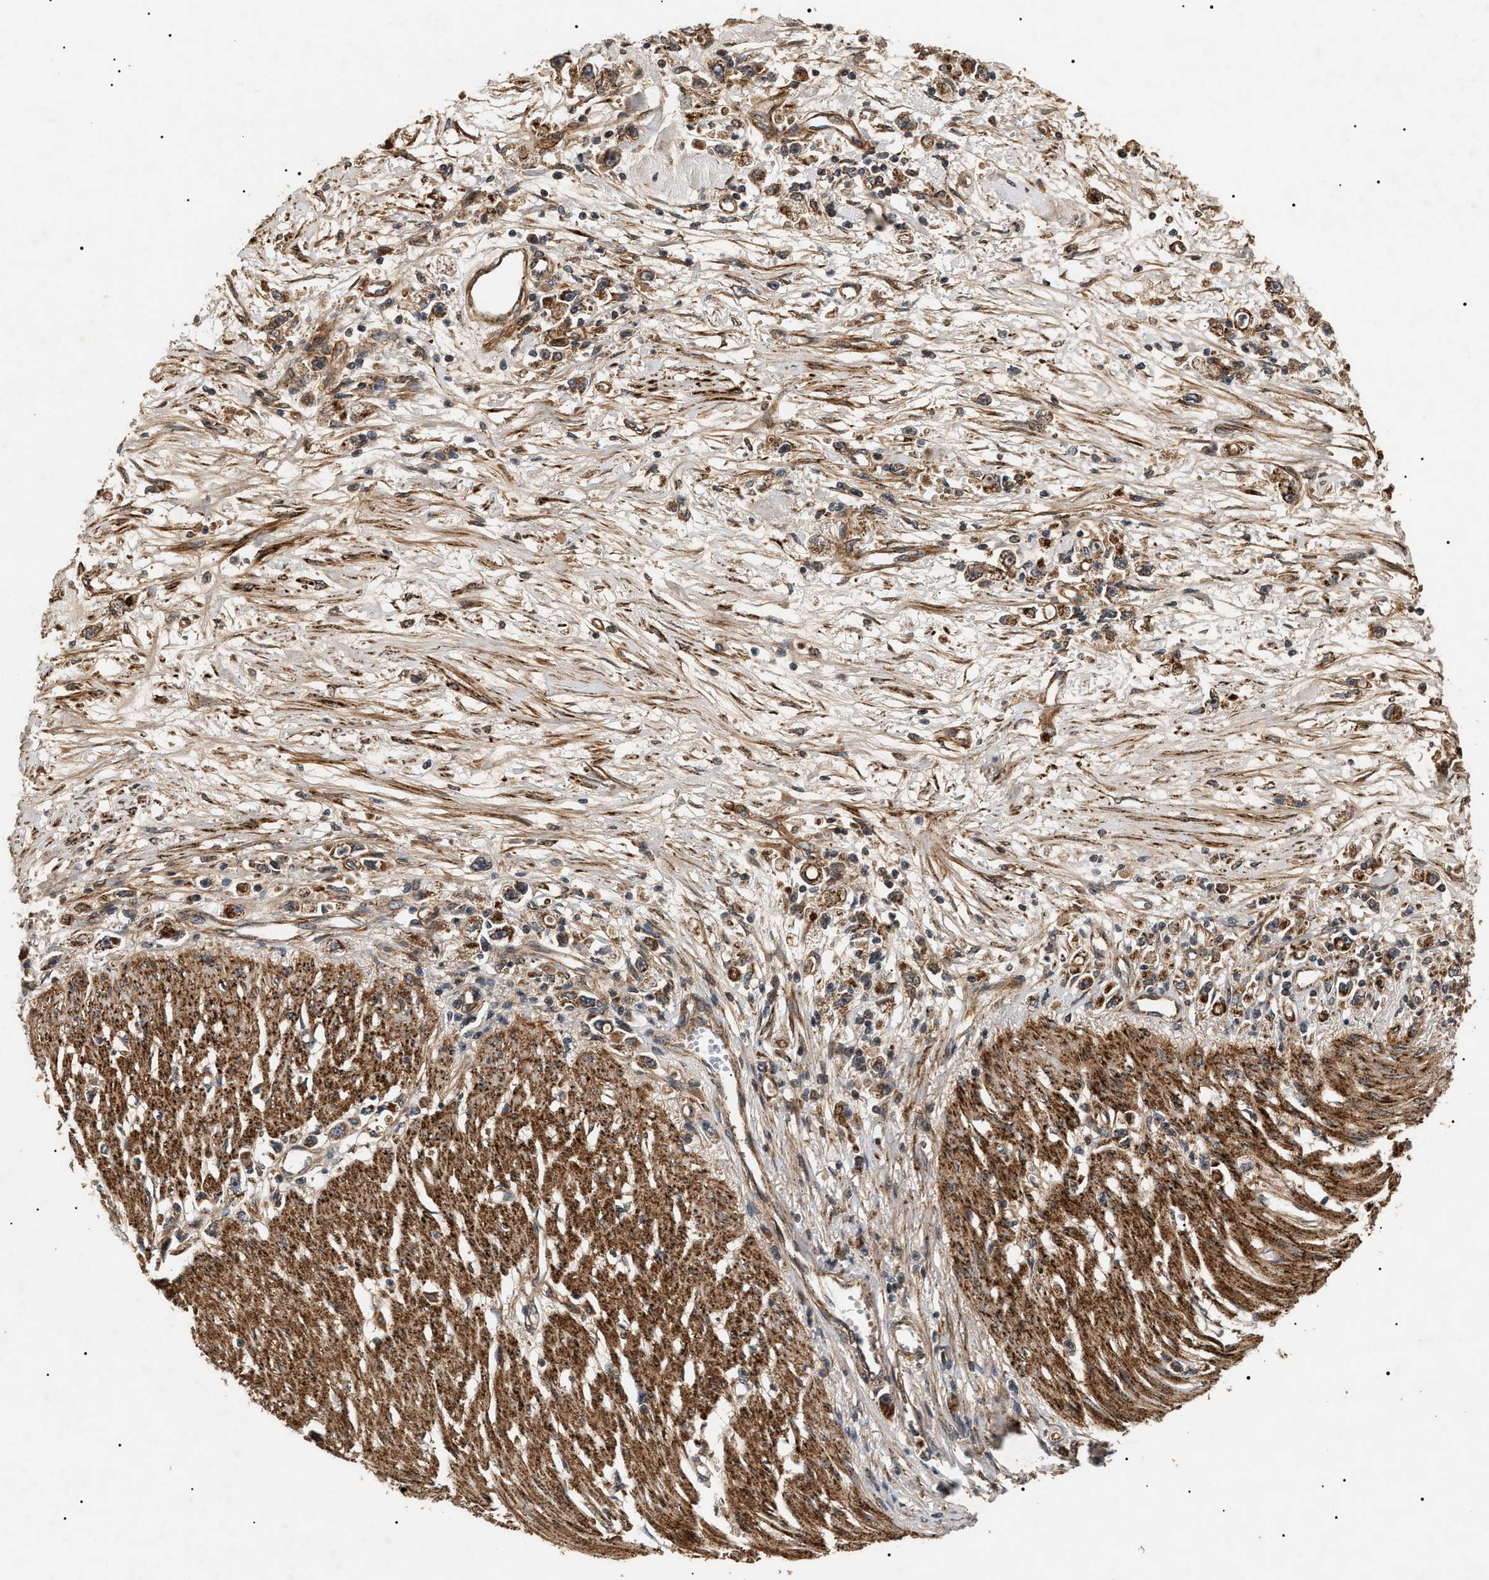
{"staining": {"intensity": "moderate", "quantity": ">75%", "location": "cytoplasmic/membranous"}, "tissue": "stomach cancer", "cell_type": "Tumor cells", "image_type": "cancer", "snomed": [{"axis": "morphology", "description": "Adenocarcinoma, NOS"}, {"axis": "topography", "description": "Stomach"}], "caption": "Immunohistochemical staining of stomach cancer (adenocarcinoma) exhibits medium levels of moderate cytoplasmic/membranous protein staining in approximately >75% of tumor cells. The staining was performed using DAB (3,3'-diaminobenzidine) to visualize the protein expression in brown, while the nuclei were stained in blue with hematoxylin (Magnification: 20x).", "gene": "ZBTB26", "patient": {"sex": "female", "age": 59}}